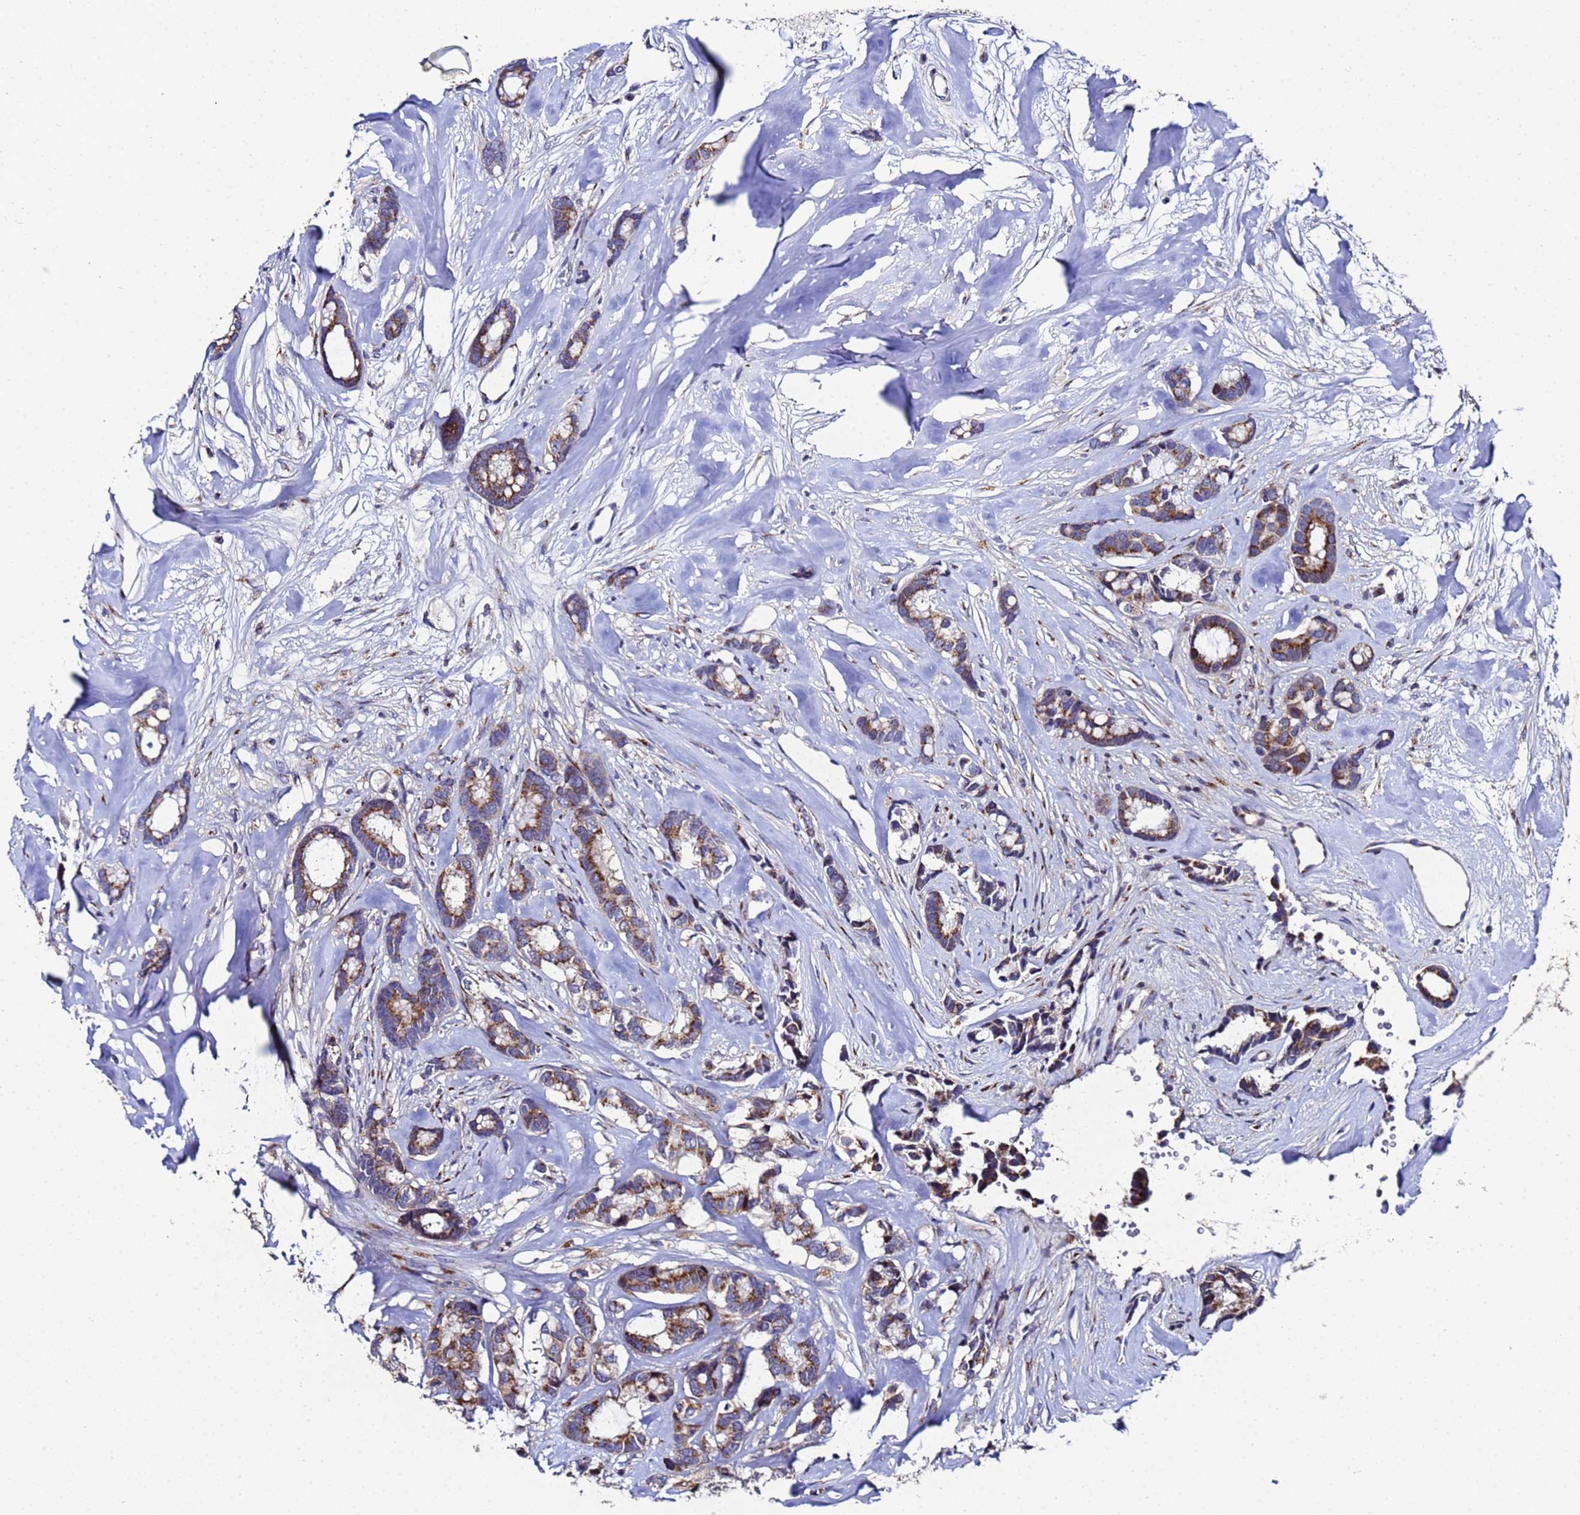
{"staining": {"intensity": "moderate", "quantity": ">75%", "location": "cytoplasmic/membranous"}, "tissue": "breast cancer", "cell_type": "Tumor cells", "image_type": "cancer", "snomed": [{"axis": "morphology", "description": "Duct carcinoma"}, {"axis": "topography", "description": "Breast"}], "caption": "High-power microscopy captured an IHC histopathology image of breast cancer (invasive ductal carcinoma), revealing moderate cytoplasmic/membranous staining in approximately >75% of tumor cells.", "gene": "NSUN6", "patient": {"sex": "female", "age": 87}}